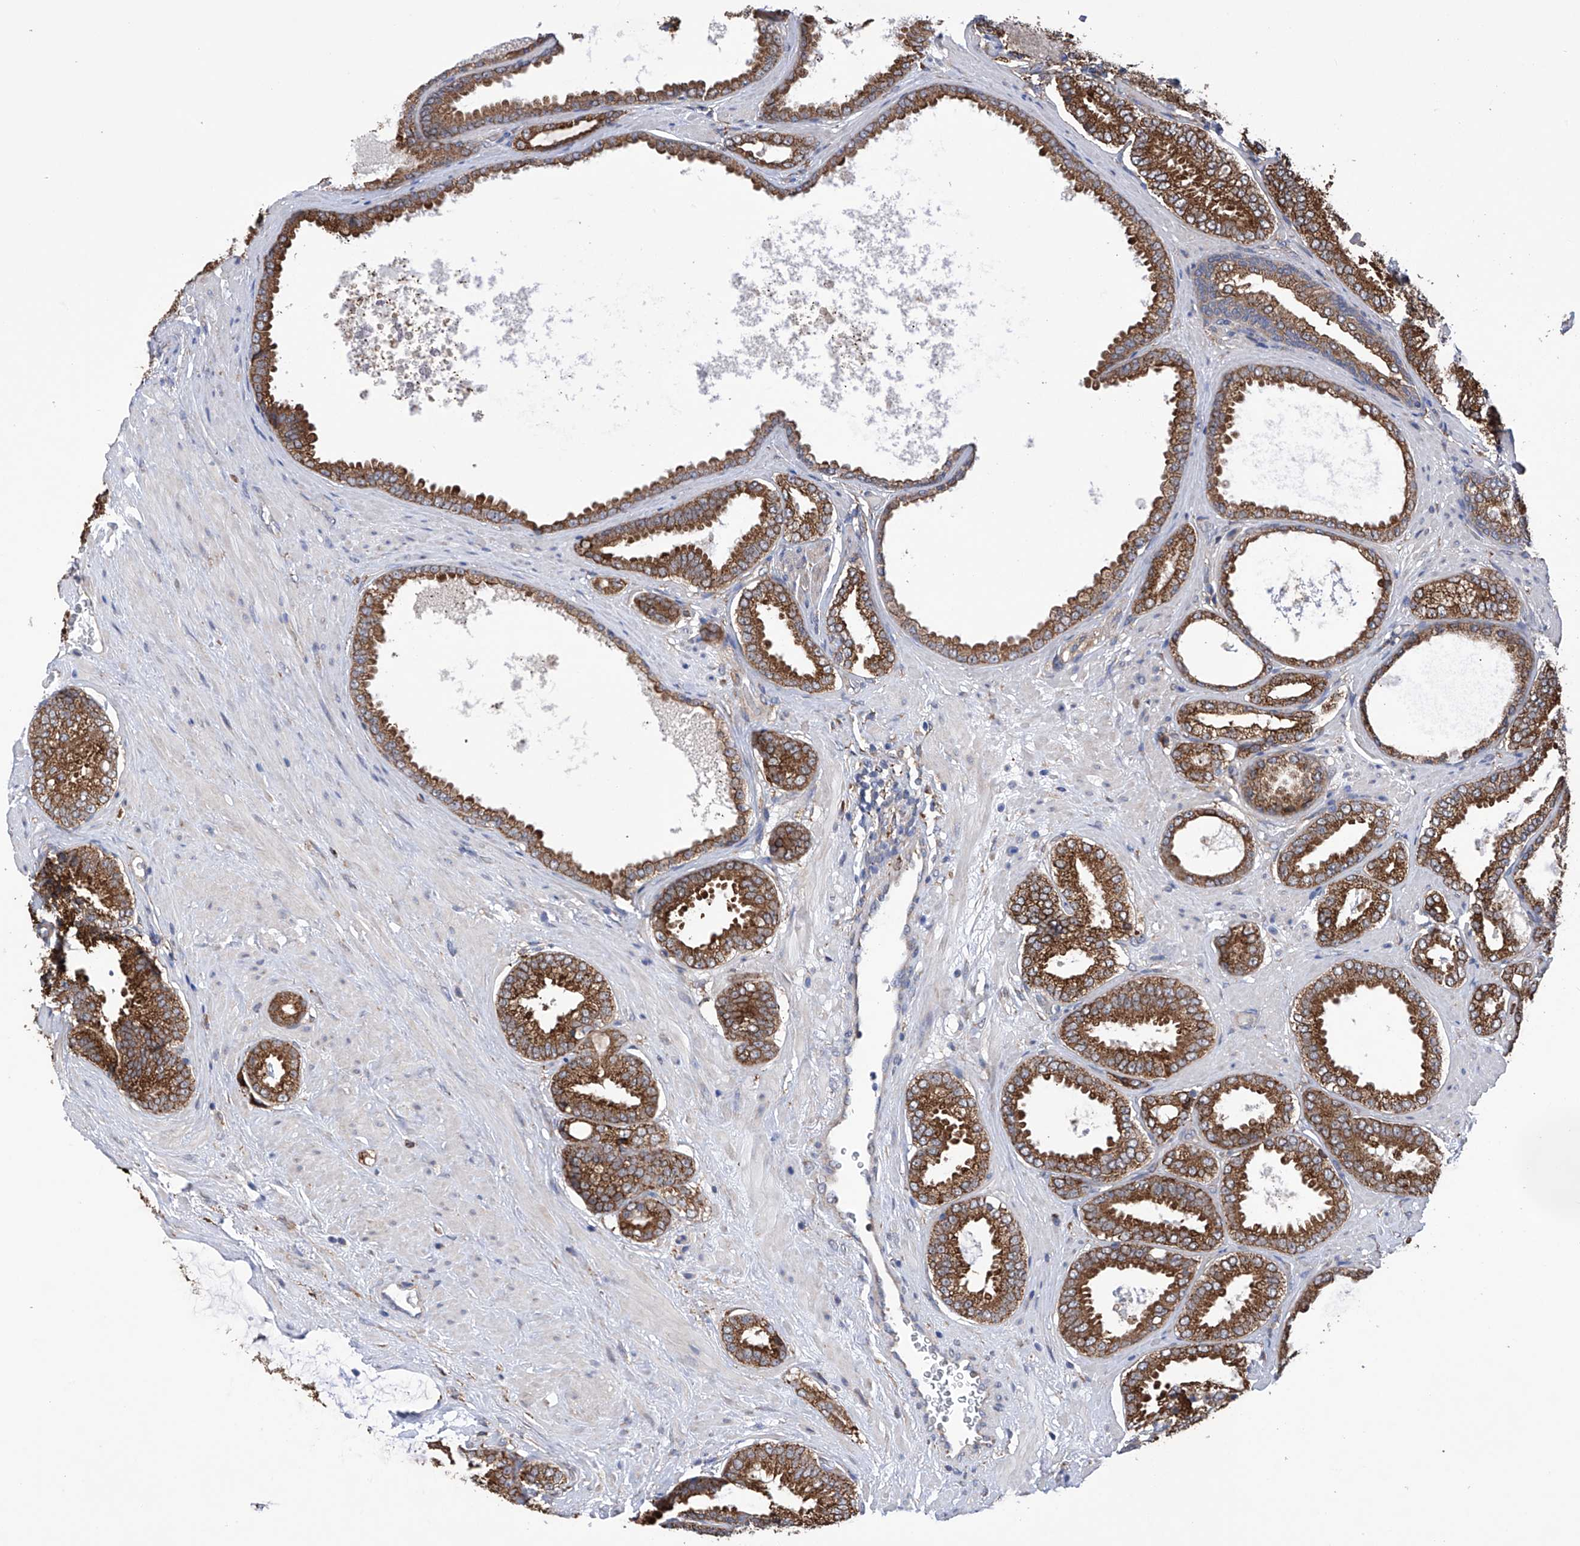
{"staining": {"intensity": "strong", "quantity": ">75%", "location": "cytoplasmic/membranous"}, "tissue": "prostate cancer", "cell_type": "Tumor cells", "image_type": "cancer", "snomed": [{"axis": "morphology", "description": "Adenocarcinoma, Low grade"}, {"axis": "topography", "description": "Prostate"}], "caption": "The photomicrograph demonstrates a brown stain indicating the presence of a protein in the cytoplasmic/membranous of tumor cells in prostate adenocarcinoma (low-grade). Nuclei are stained in blue.", "gene": "DNAH8", "patient": {"sex": "male", "age": 71}}